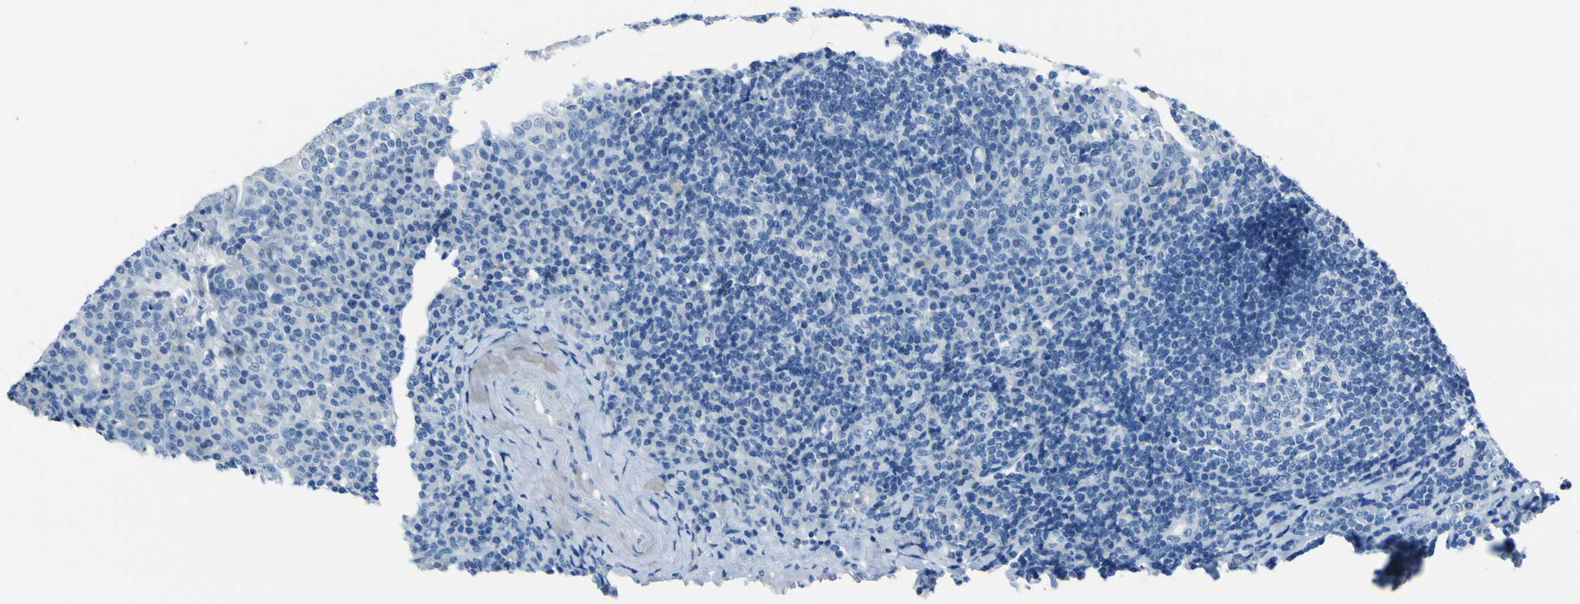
{"staining": {"intensity": "negative", "quantity": "none", "location": "none"}, "tissue": "tonsil", "cell_type": "Germinal center cells", "image_type": "normal", "snomed": [{"axis": "morphology", "description": "Normal tissue, NOS"}, {"axis": "topography", "description": "Tonsil"}], "caption": "This is an immunohistochemistry (IHC) micrograph of unremarkable tonsil. There is no positivity in germinal center cells.", "gene": "PHKG1", "patient": {"sex": "female", "age": 40}}